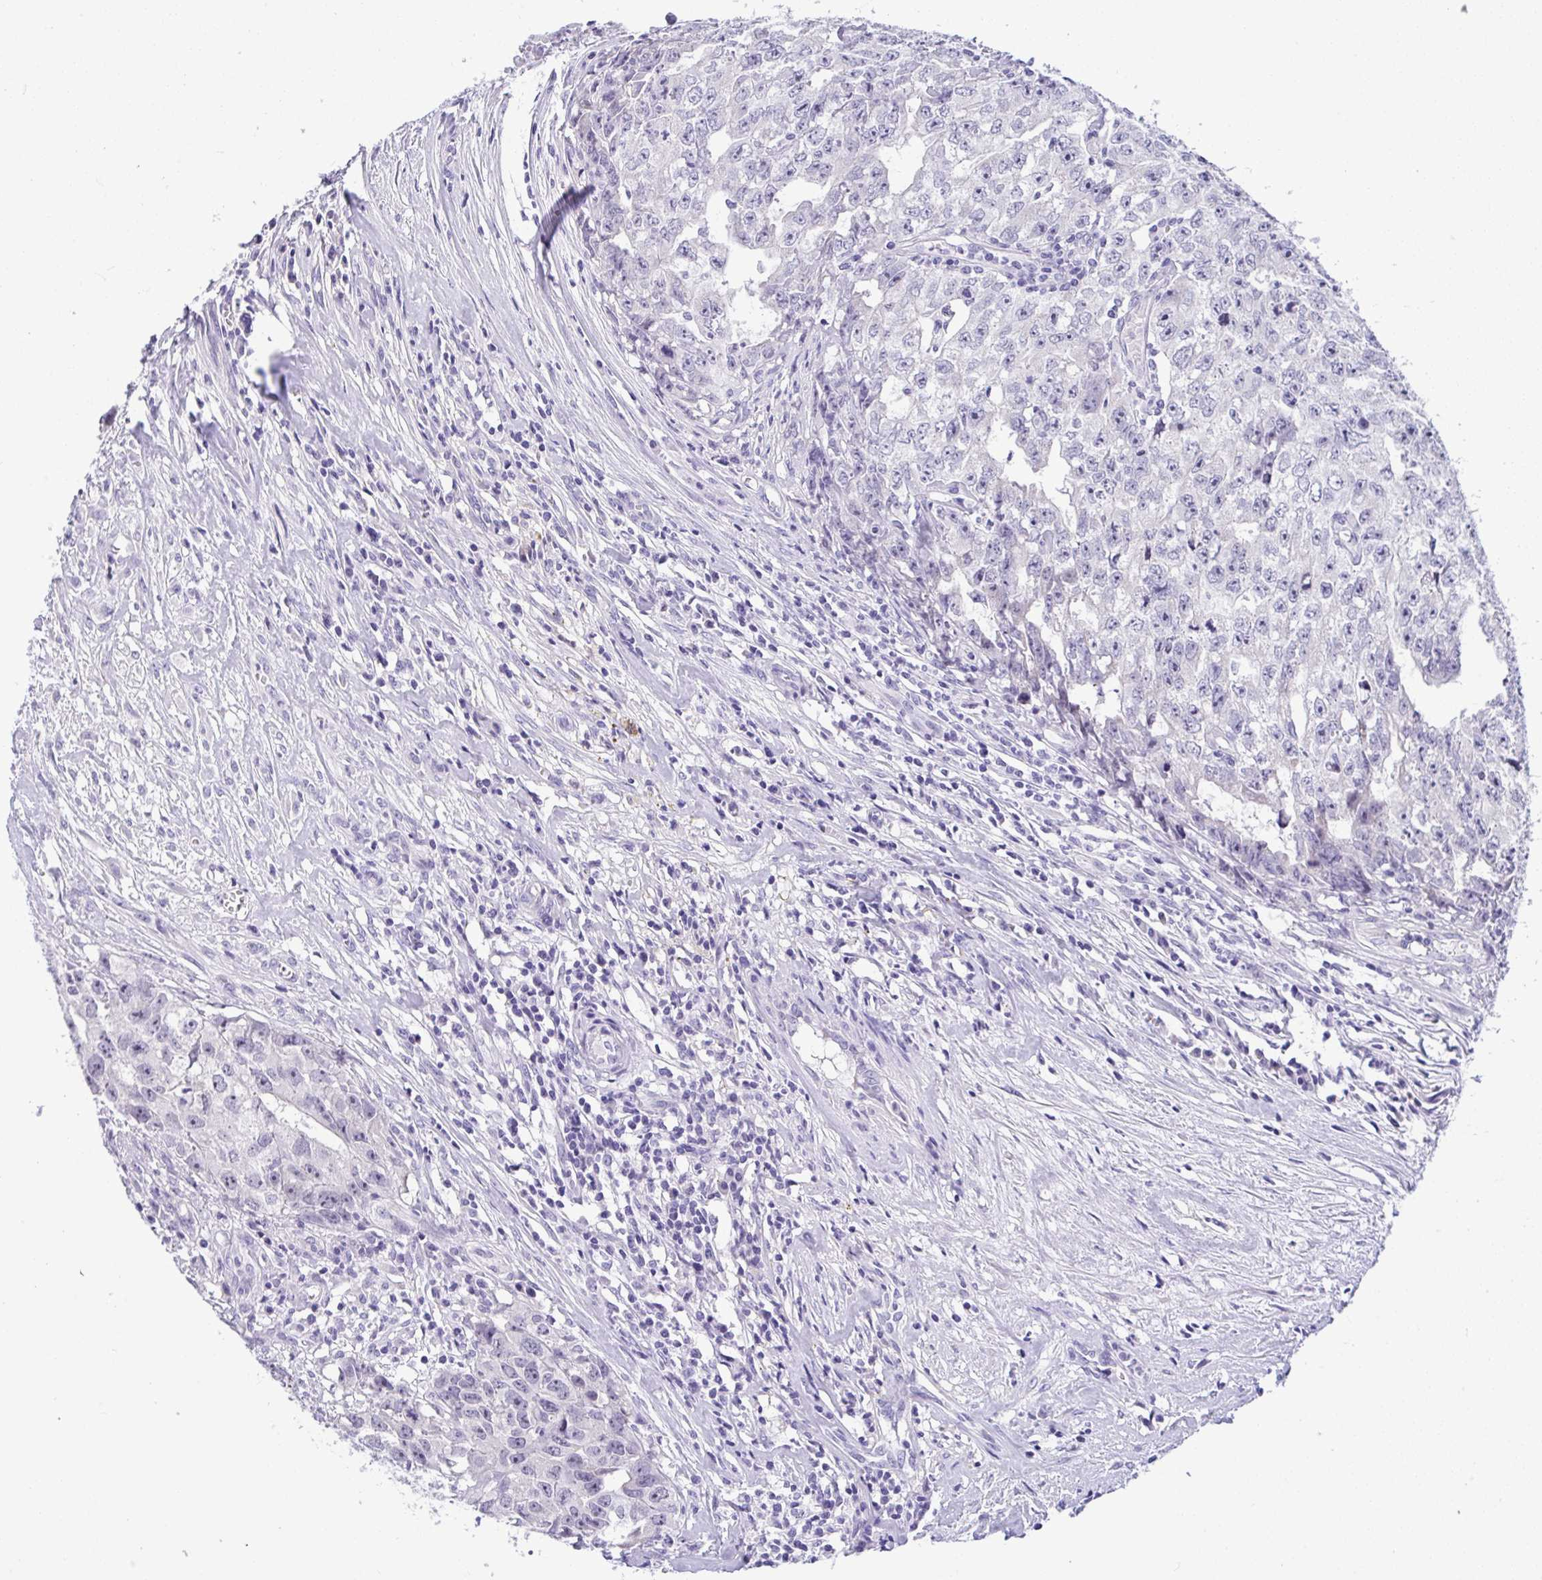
{"staining": {"intensity": "negative", "quantity": "none", "location": "none"}, "tissue": "testis cancer", "cell_type": "Tumor cells", "image_type": "cancer", "snomed": [{"axis": "morphology", "description": "Carcinoma, Embryonal, NOS"}, {"axis": "morphology", "description": "Teratoma, malignant, NOS"}, {"axis": "topography", "description": "Testis"}], "caption": "This is an IHC photomicrograph of human testis cancer. There is no staining in tumor cells.", "gene": "YBX2", "patient": {"sex": "male", "age": 24}}